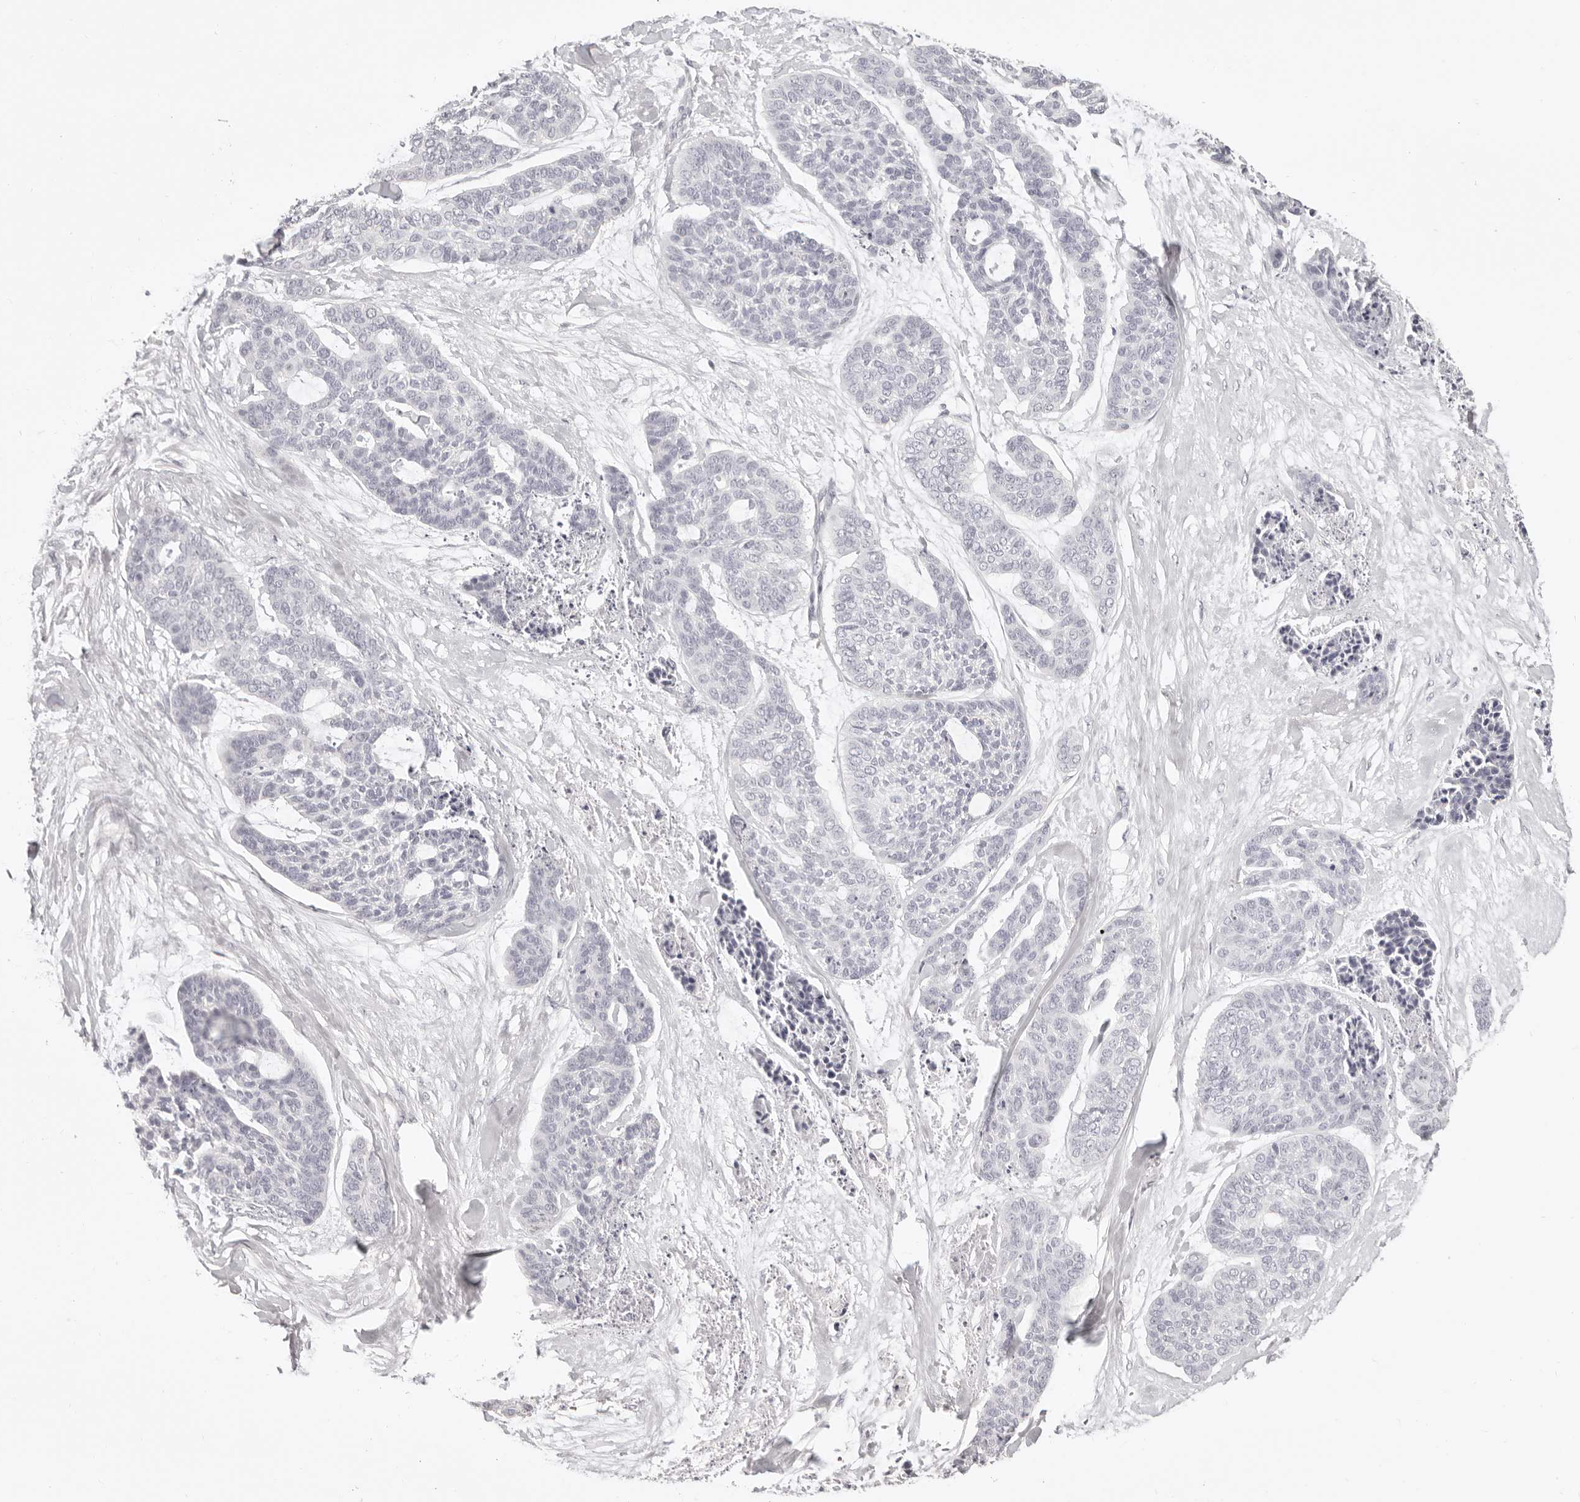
{"staining": {"intensity": "negative", "quantity": "none", "location": "none"}, "tissue": "skin cancer", "cell_type": "Tumor cells", "image_type": "cancer", "snomed": [{"axis": "morphology", "description": "Basal cell carcinoma"}, {"axis": "topography", "description": "Skin"}], "caption": "Tumor cells show no significant protein staining in skin cancer.", "gene": "FABP1", "patient": {"sex": "female", "age": 64}}